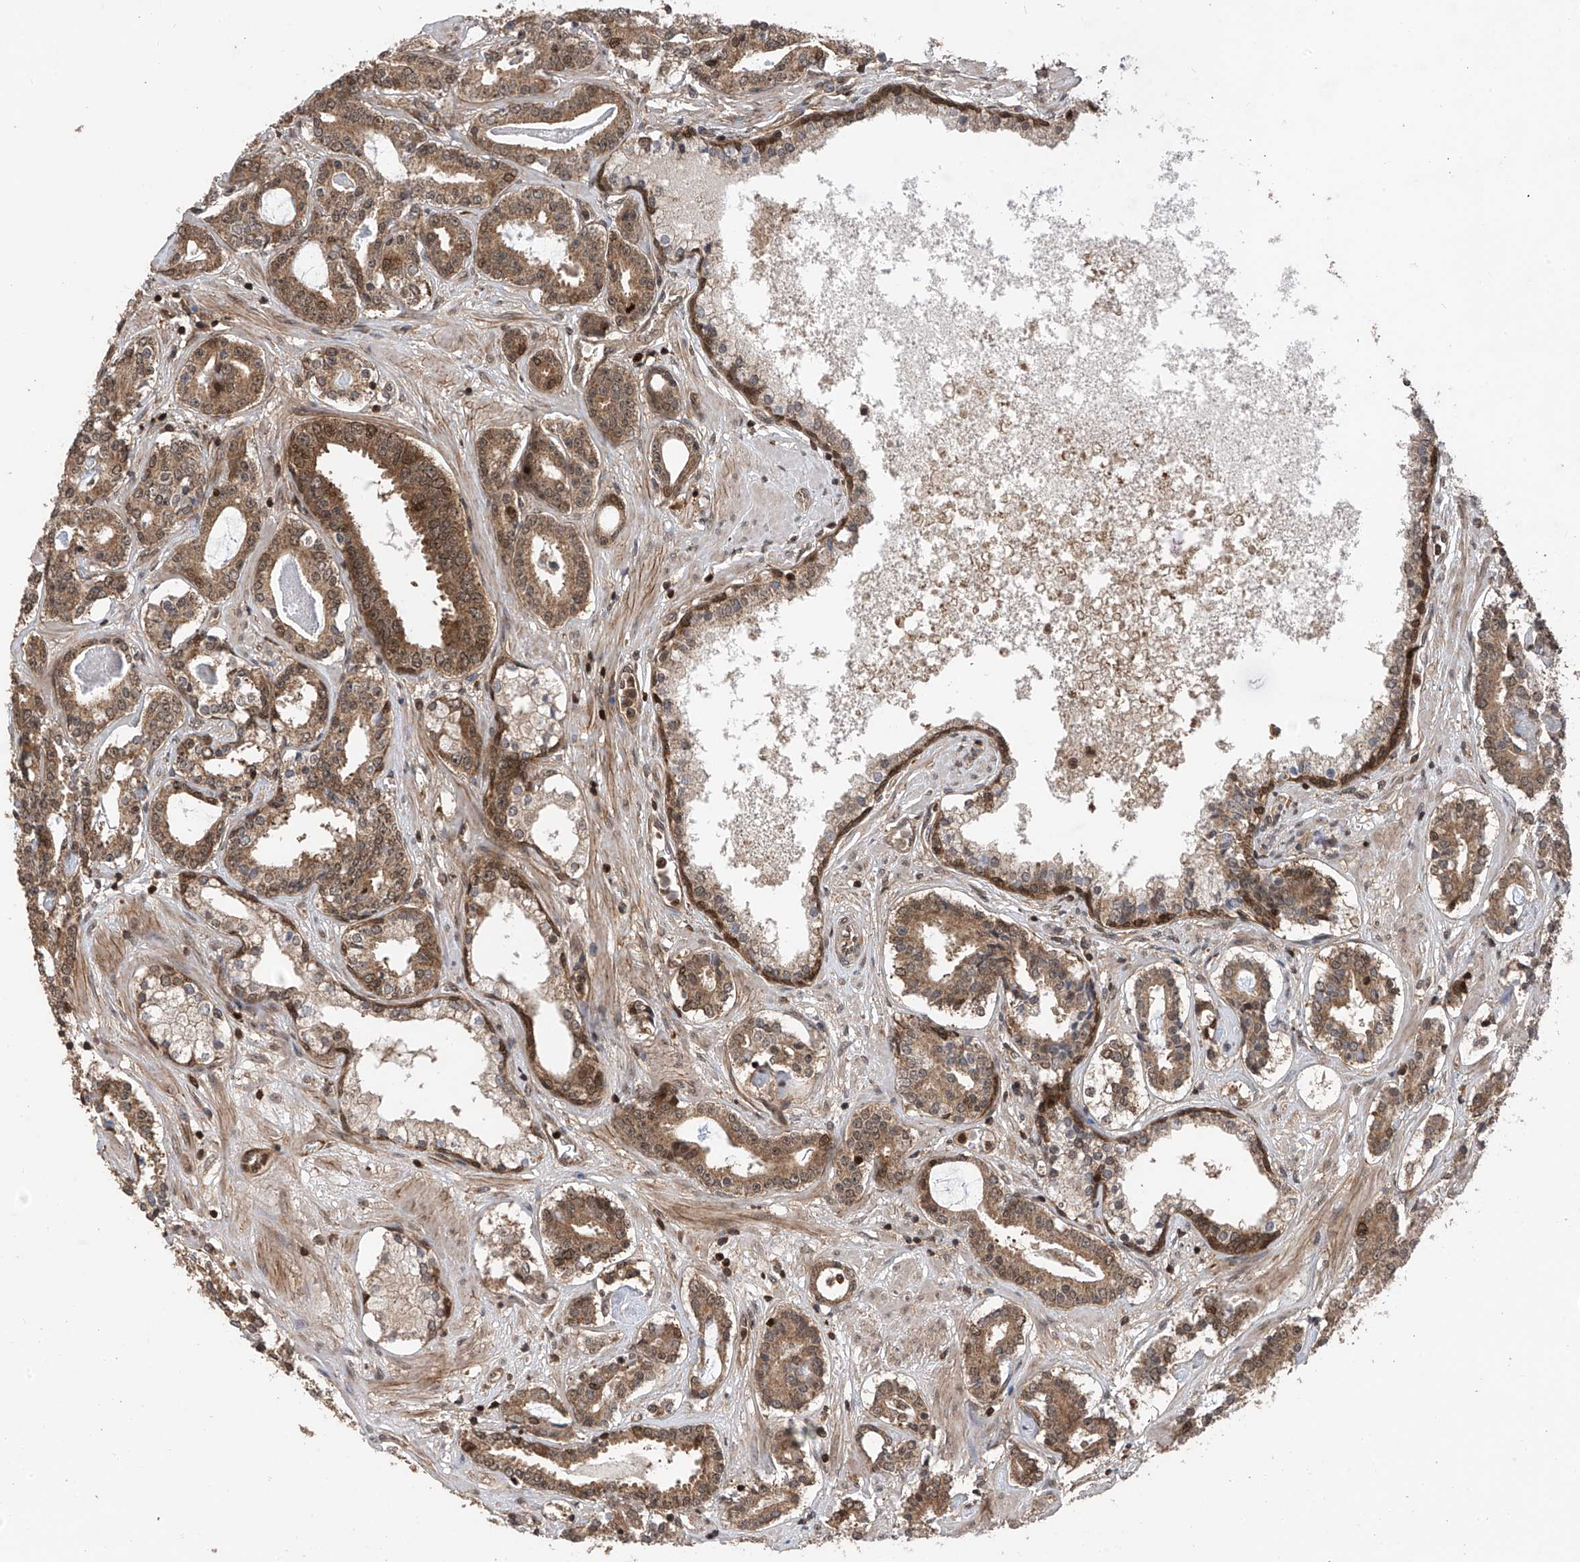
{"staining": {"intensity": "moderate", "quantity": ">75%", "location": "cytoplasmic/membranous,nuclear"}, "tissue": "prostate cancer", "cell_type": "Tumor cells", "image_type": "cancer", "snomed": [{"axis": "morphology", "description": "Adenocarcinoma, High grade"}, {"axis": "topography", "description": "Prostate"}], "caption": "IHC micrograph of prostate adenocarcinoma (high-grade) stained for a protein (brown), which demonstrates medium levels of moderate cytoplasmic/membranous and nuclear expression in about >75% of tumor cells.", "gene": "DNAJC9", "patient": {"sex": "male", "age": 58}}